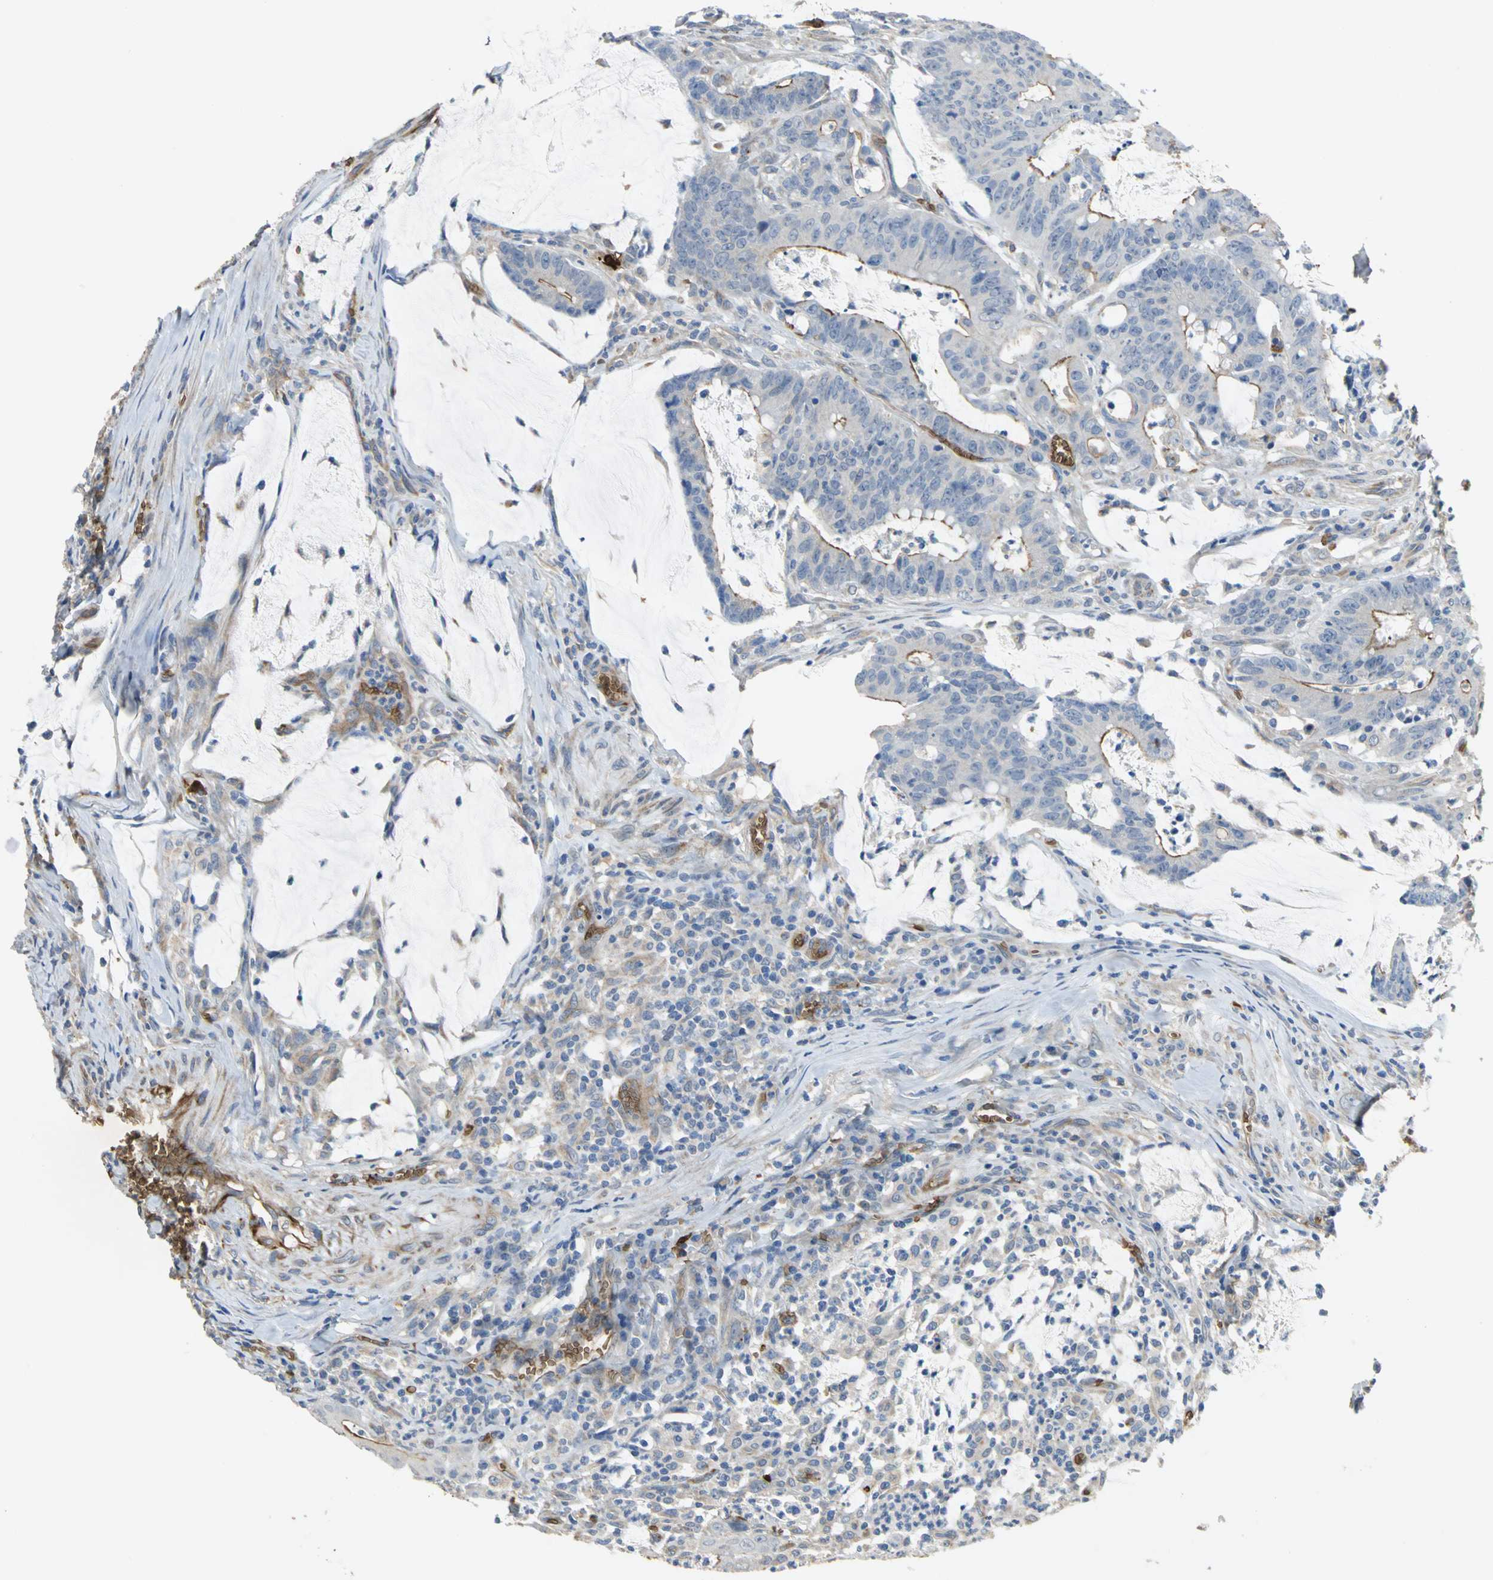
{"staining": {"intensity": "moderate", "quantity": "25%-75%", "location": "cytoplasmic/membranous"}, "tissue": "colorectal cancer", "cell_type": "Tumor cells", "image_type": "cancer", "snomed": [{"axis": "morphology", "description": "Adenocarcinoma, NOS"}, {"axis": "topography", "description": "Colon"}], "caption": "Colorectal cancer was stained to show a protein in brown. There is medium levels of moderate cytoplasmic/membranous staining in about 25%-75% of tumor cells.", "gene": "TREM1", "patient": {"sex": "male", "age": 45}}